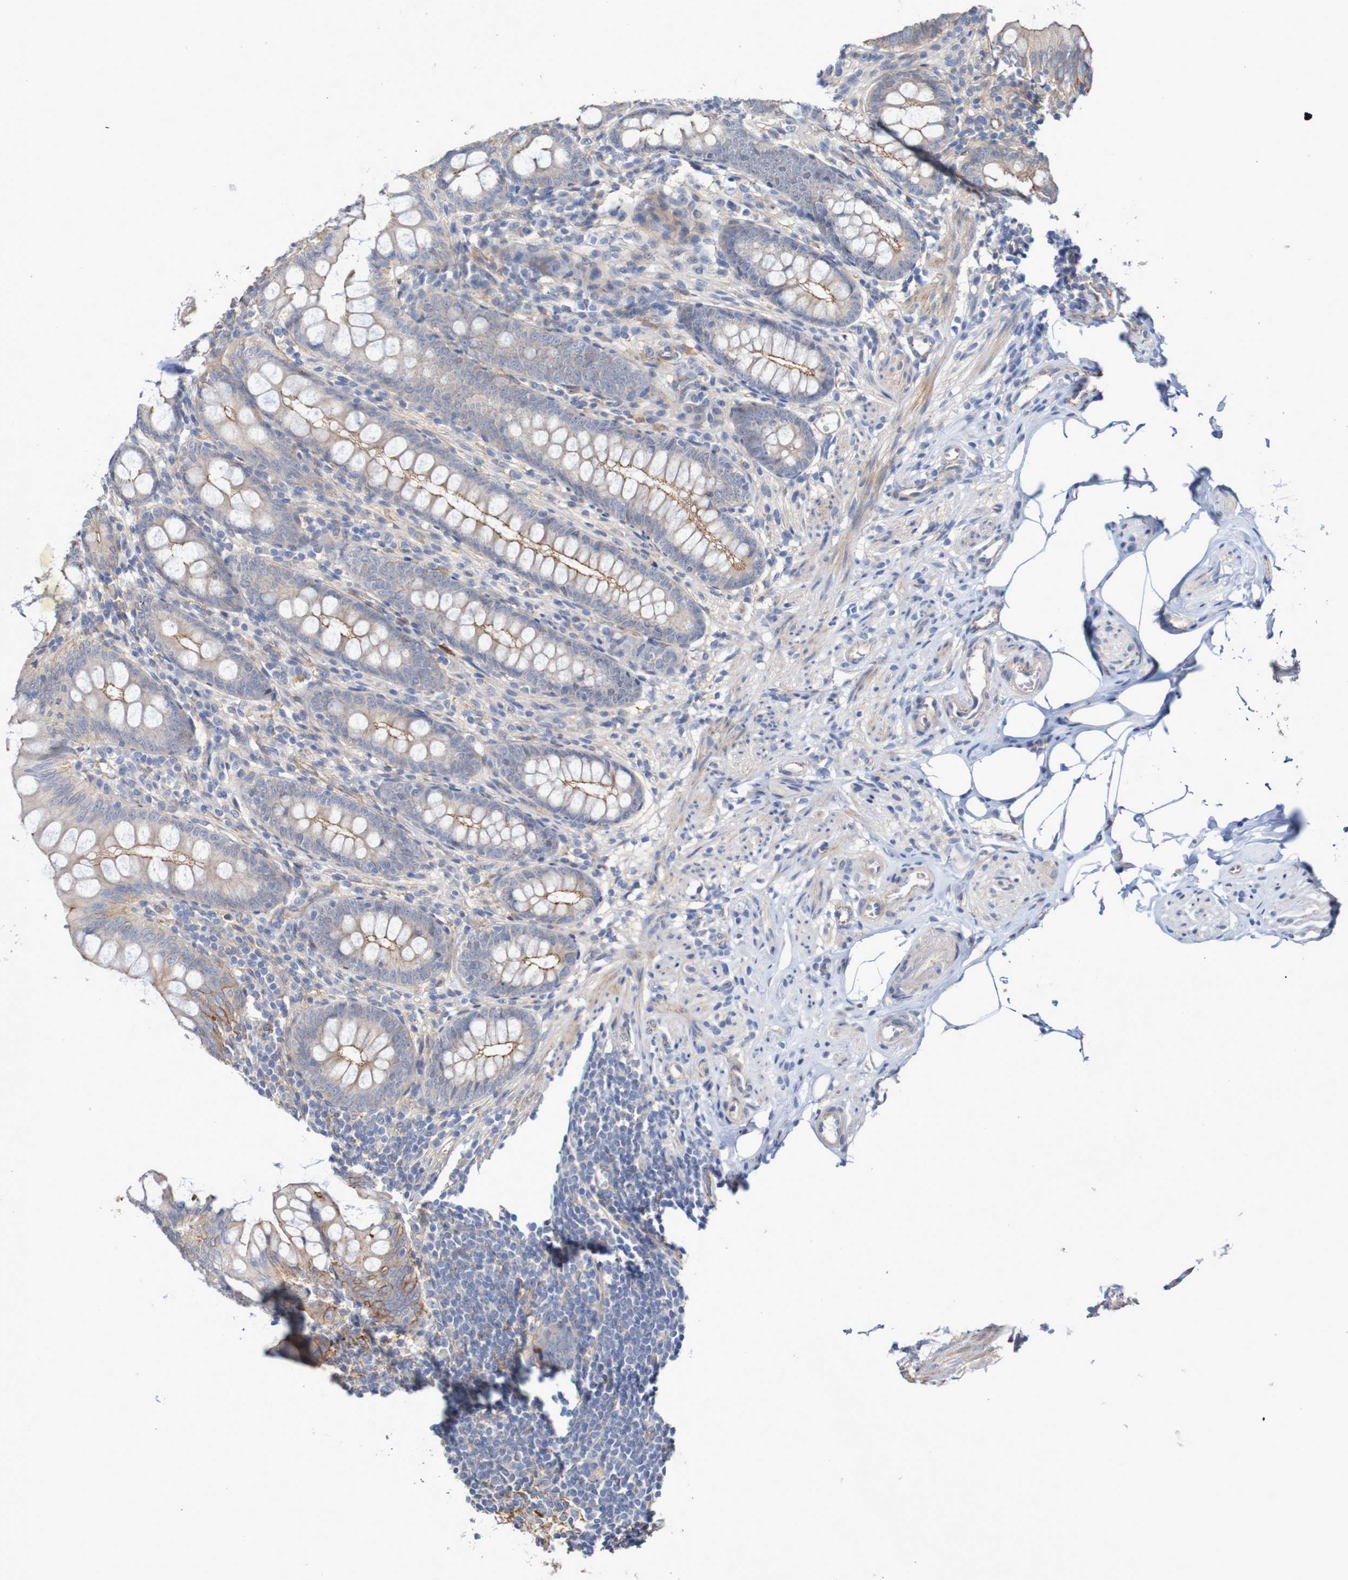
{"staining": {"intensity": "moderate", "quantity": "25%-75%", "location": "cytoplasmic/membranous"}, "tissue": "appendix", "cell_type": "Glandular cells", "image_type": "normal", "snomed": [{"axis": "morphology", "description": "Normal tissue, NOS"}, {"axis": "topography", "description": "Appendix"}], "caption": "The image shows immunohistochemical staining of benign appendix. There is moderate cytoplasmic/membranous staining is present in about 25%-75% of glandular cells. The protein is stained brown, and the nuclei are stained in blue (DAB IHC with brightfield microscopy, high magnification).", "gene": "NECTIN2", "patient": {"sex": "female", "age": 77}}